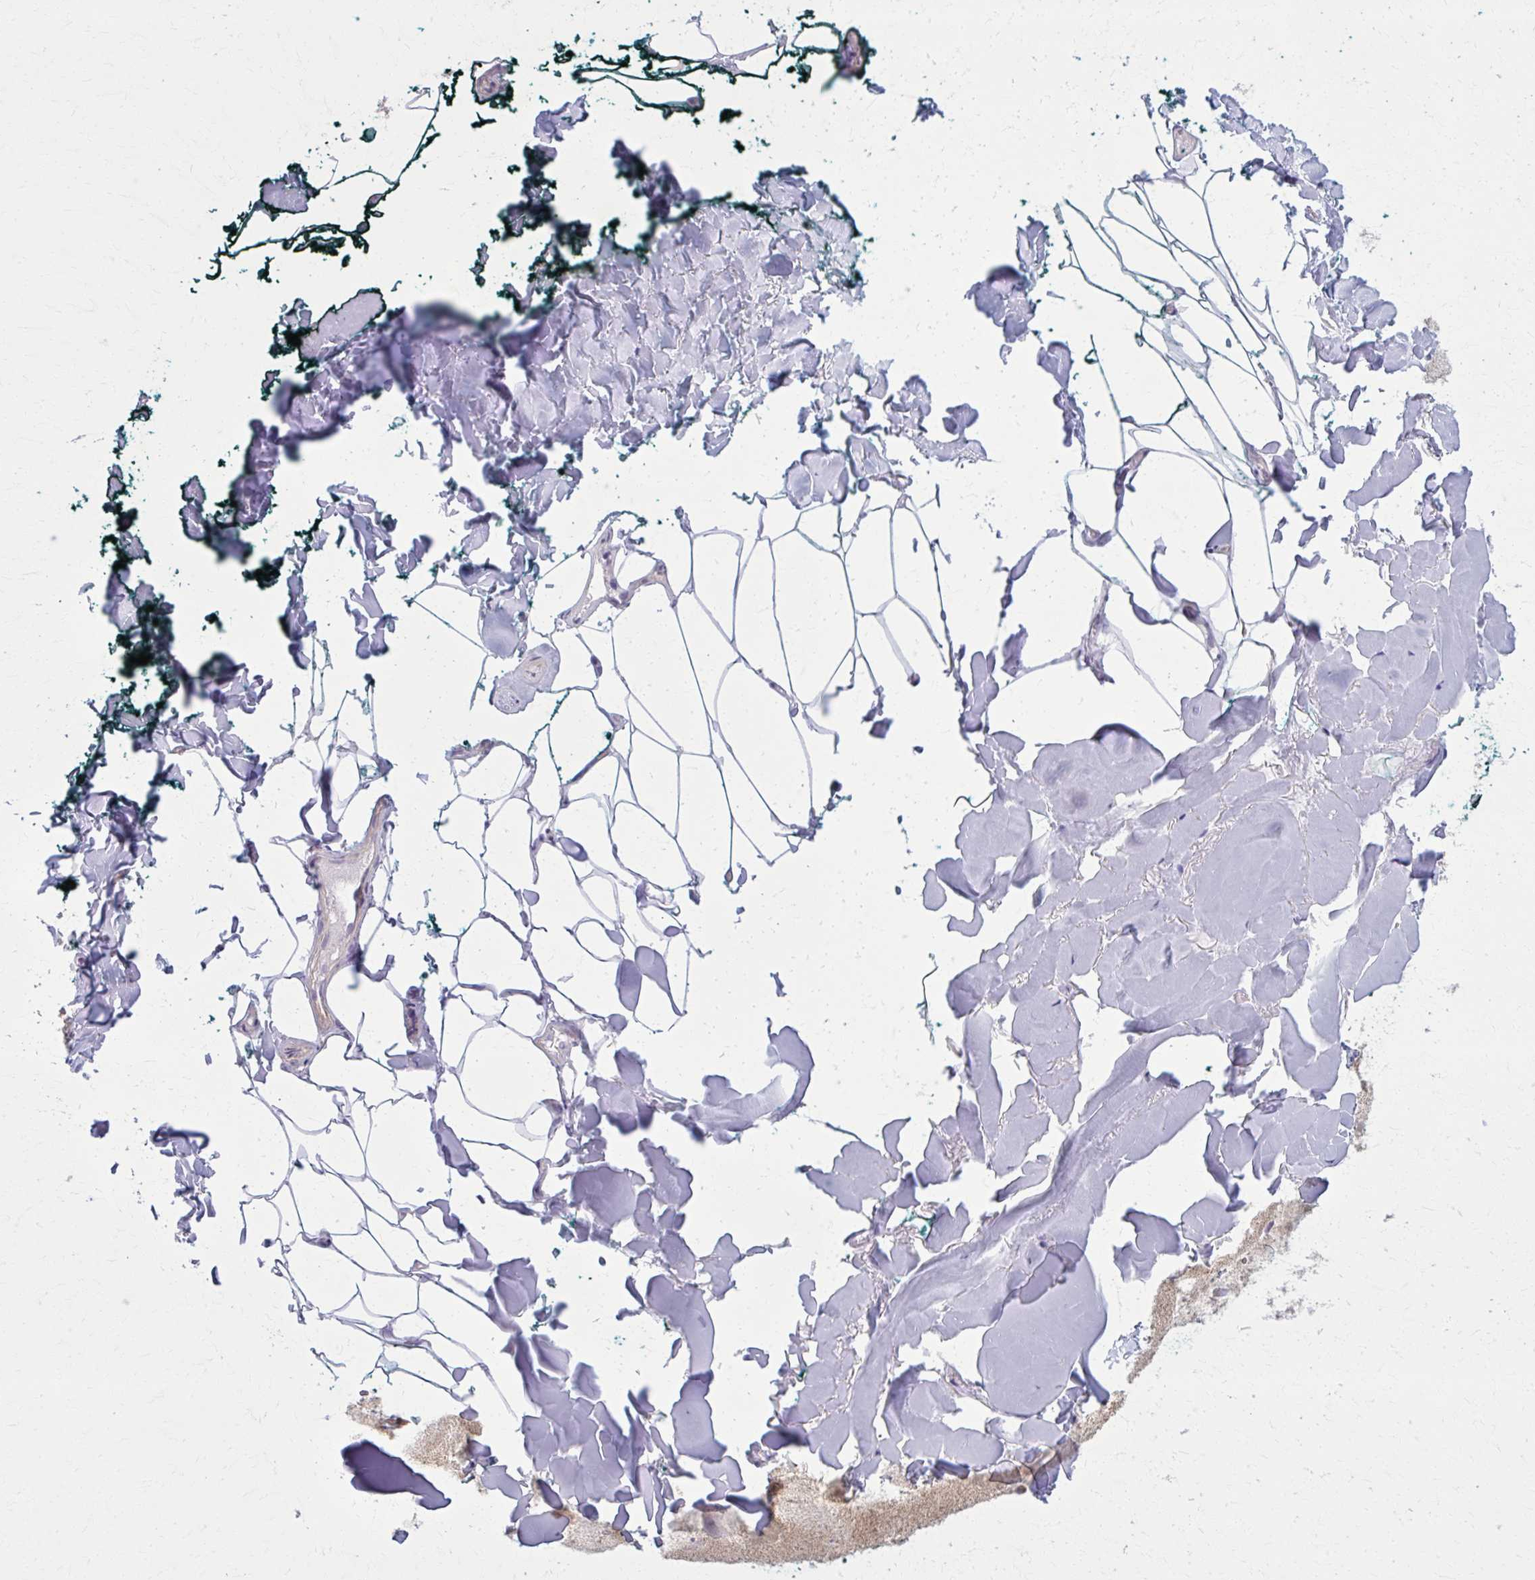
{"staining": {"intensity": "negative", "quantity": "none", "location": "none"}, "tissue": "adipose tissue", "cell_type": "Adipocytes", "image_type": "normal", "snomed": [{"axis": "morphology", "description": "Normal tissue, NOS"}, {"axis": "topography", "description": "Skin"}, {"axis": "topography", "description": "Peripheral nerve tissue"}], "caption": "This image is of normal adipose tissue stained with immunohistochemistry to label a protein in brown with the nuclei are counter-stained blue. There is no expression in adipocytes.", "gene": "NUMBL", "patient": {"sex": "female", "age": 45}}